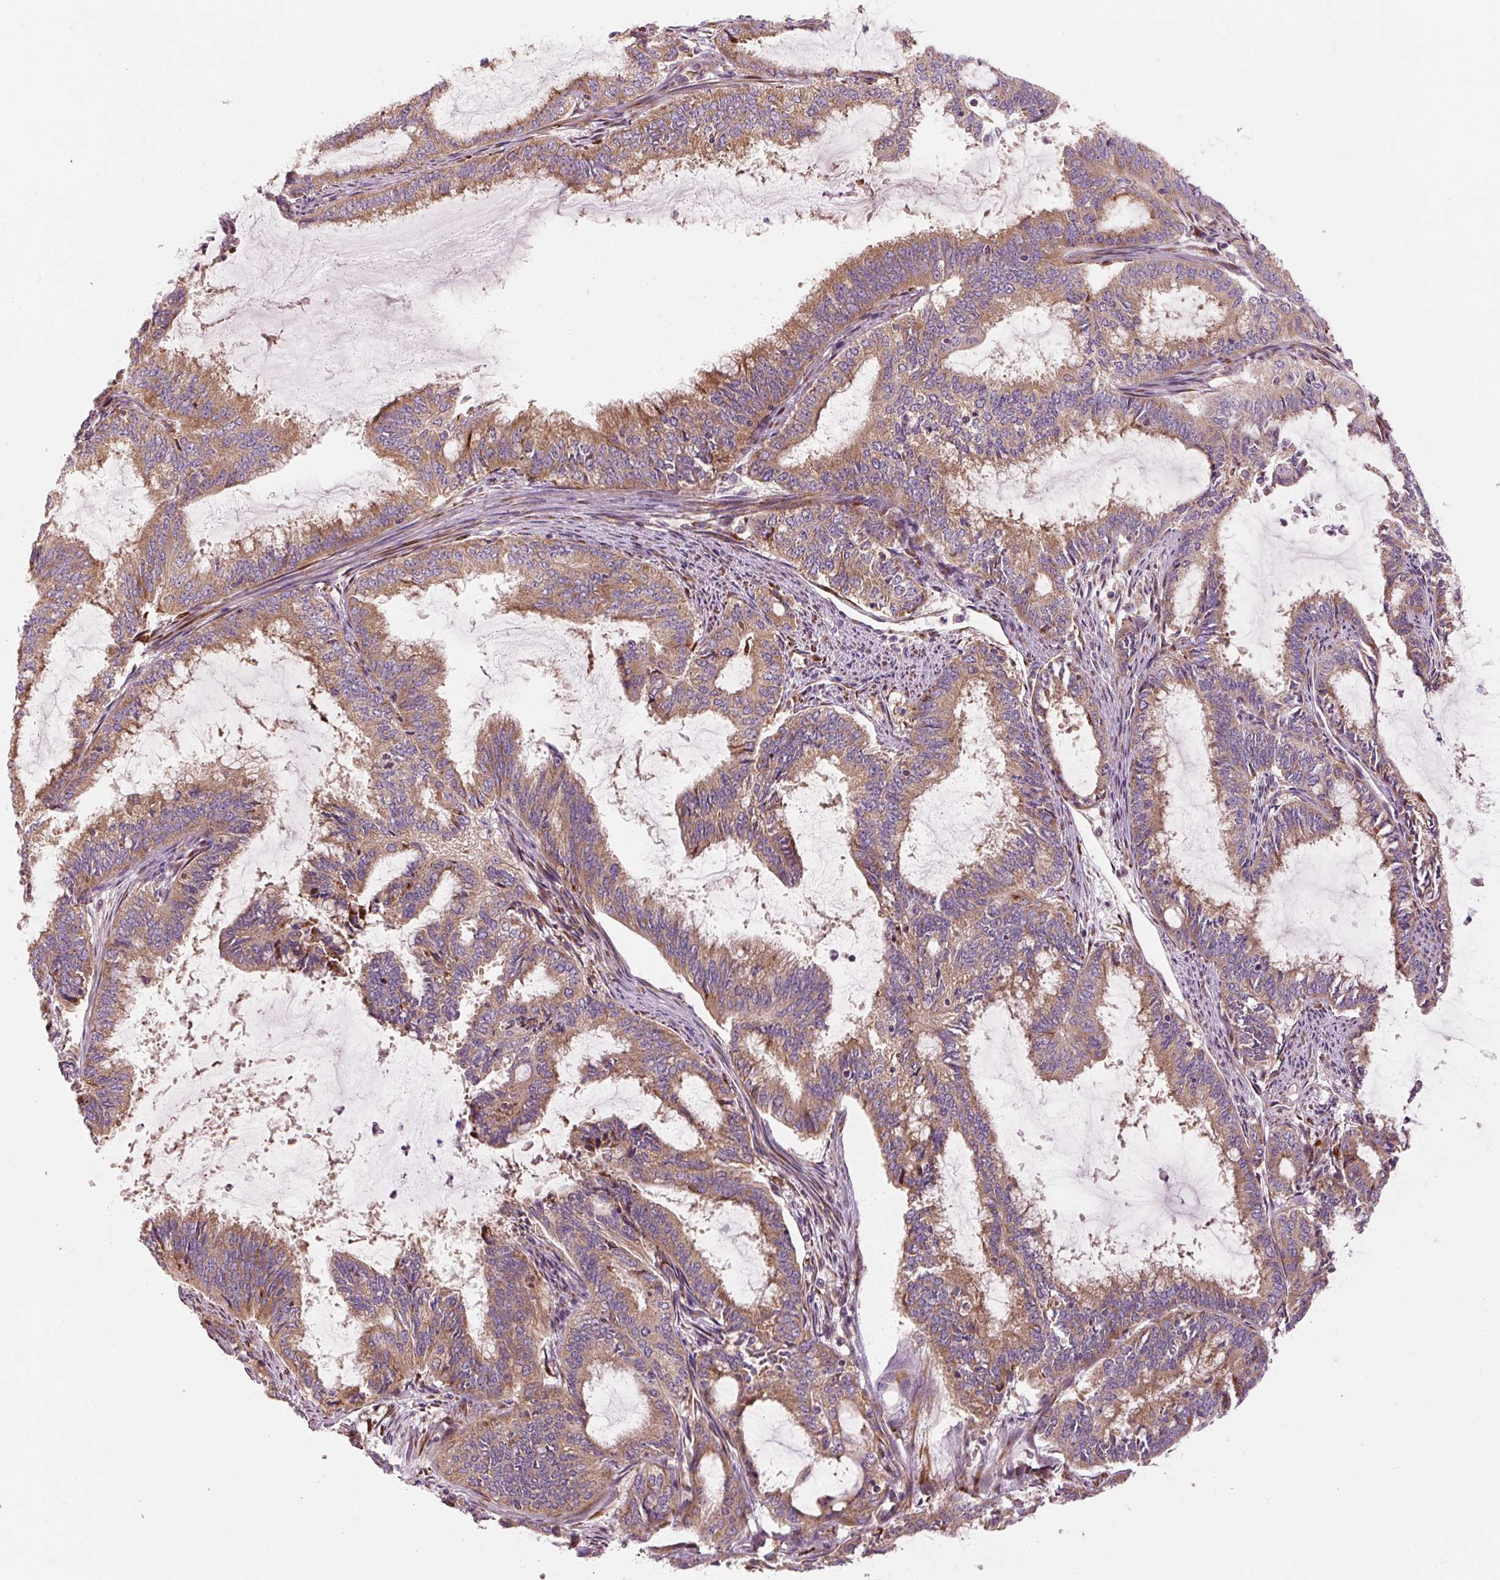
{"staining": {"intensity": "moderate", "quantity": ">75%", "location": "cytoplasmic/membranous"}, "tissue": "endometrial cancer", "cell_type": "Tumor cells", "image_type": "cancer", "snomed": [{"axis": "morphology", "description": "Adenocarcinoma, NOS"}, {"axis": "topography", "description": "Endometrium"}], "caption": "Immunohistochemical staining of human adenocarcinoma (endometrial) reveals medium levels of moderate cytoplasmic/membranous protein expression in approximately >75% of tumor cells. (brown staining indicates protein expression, while blue staining denotes nuclei).", "gene": "PRSS48", "patient": {"sex": "female", "age": 51}}